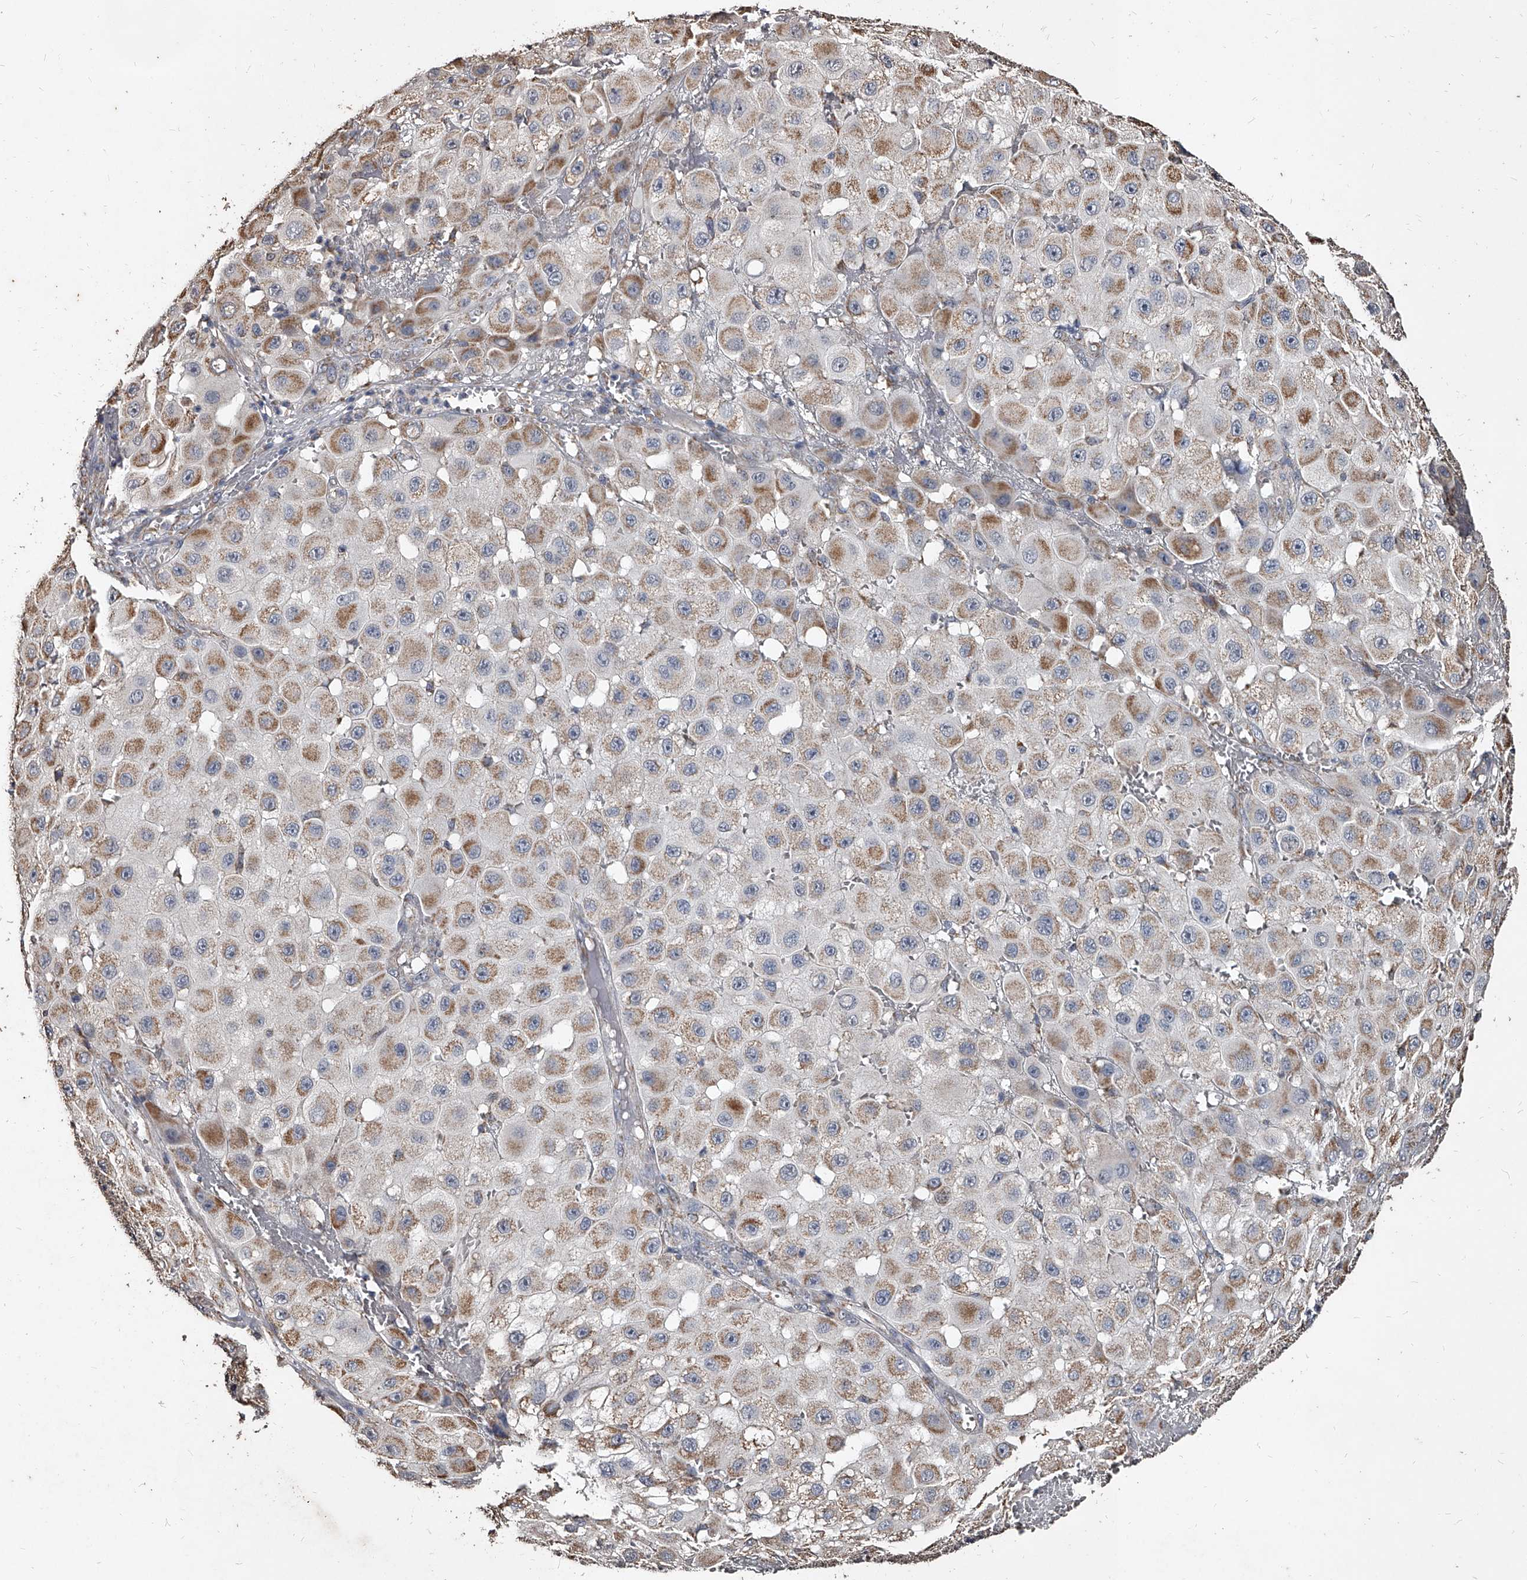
{"staining": {"intensity": "weak", "quantity": "25%-75%", "location": "cytoplasmic/membranous"}, "tissue": "melanoma", "cell_type": "Tumor cells", "image_type": "cancer", "snomed": [{"axis": "morphology", "description": "Malignant melanoma, NOS"}, {"axis": "topography", "description": "Skin"}], "caption": "Protein analysis of malignant melanoma tissue exhibits weak cytoplasmic/membranous expression in approximately 25%-75% of tumor cells.", "gene": "GPR183", "patient": {"sex": "female", "age": 81}}